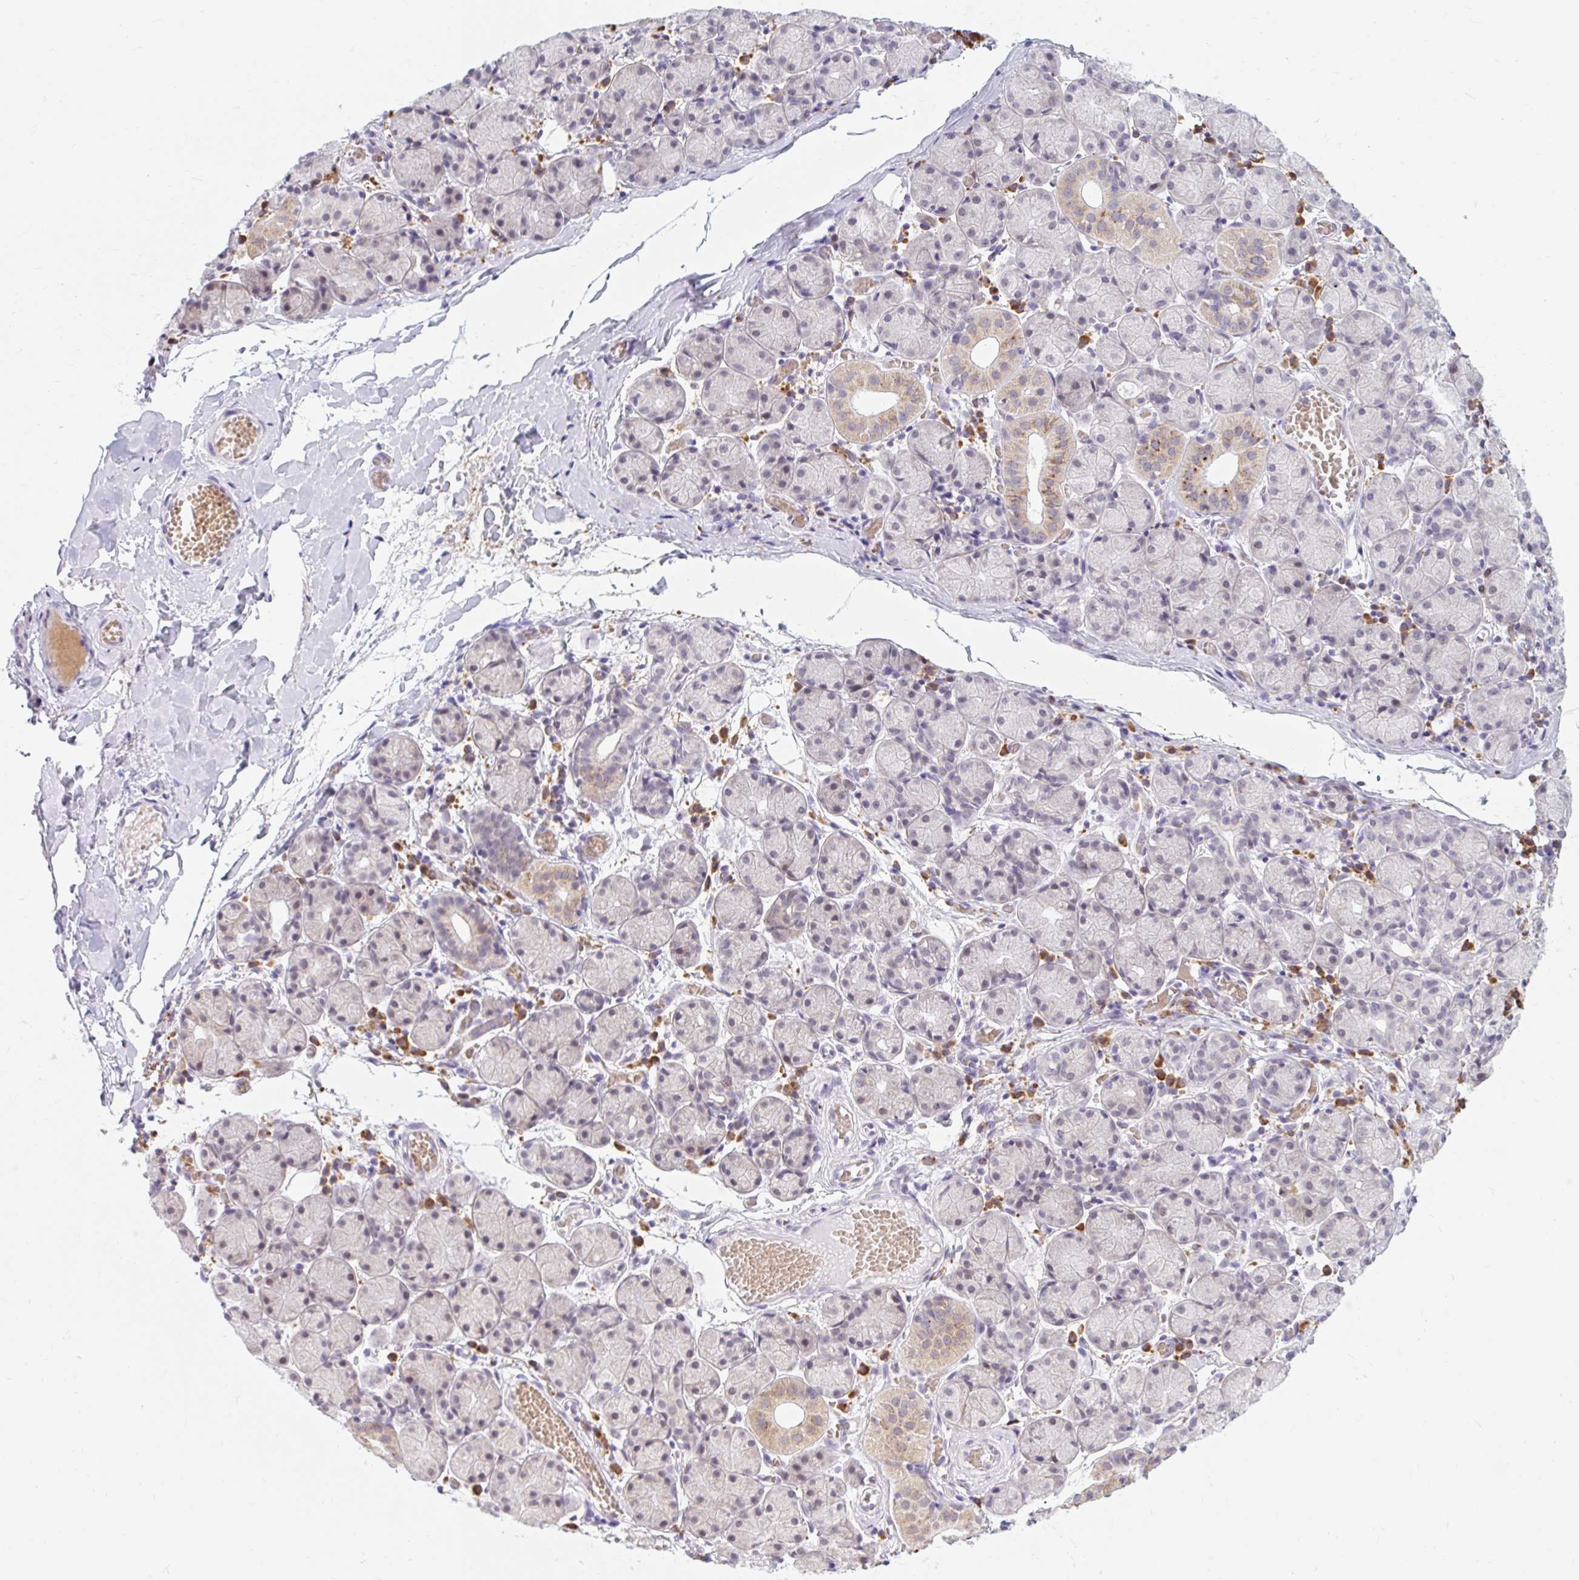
{"staining": {"intensity": "moderate", "quantity": "<25%", "location": "cytoplasmic/membranous"}, "tissue": "salivary gland", "cell_type": "Glandular cells", "image_type": "normal", "snomed": [{"axis": "morphology", "description": "Normal tissue, NOS"}, {"axis": "topography", "description": "Salivary gland"}], "caption": "An immunohistochemistry image of normal tissue is shown. Protein staining in brown labels moderate cytoplasmic/membranous positivity in salivary gland within glandular cells.", "gene": "SRSF10", "patient": {"sex": "female", "age": 24}}